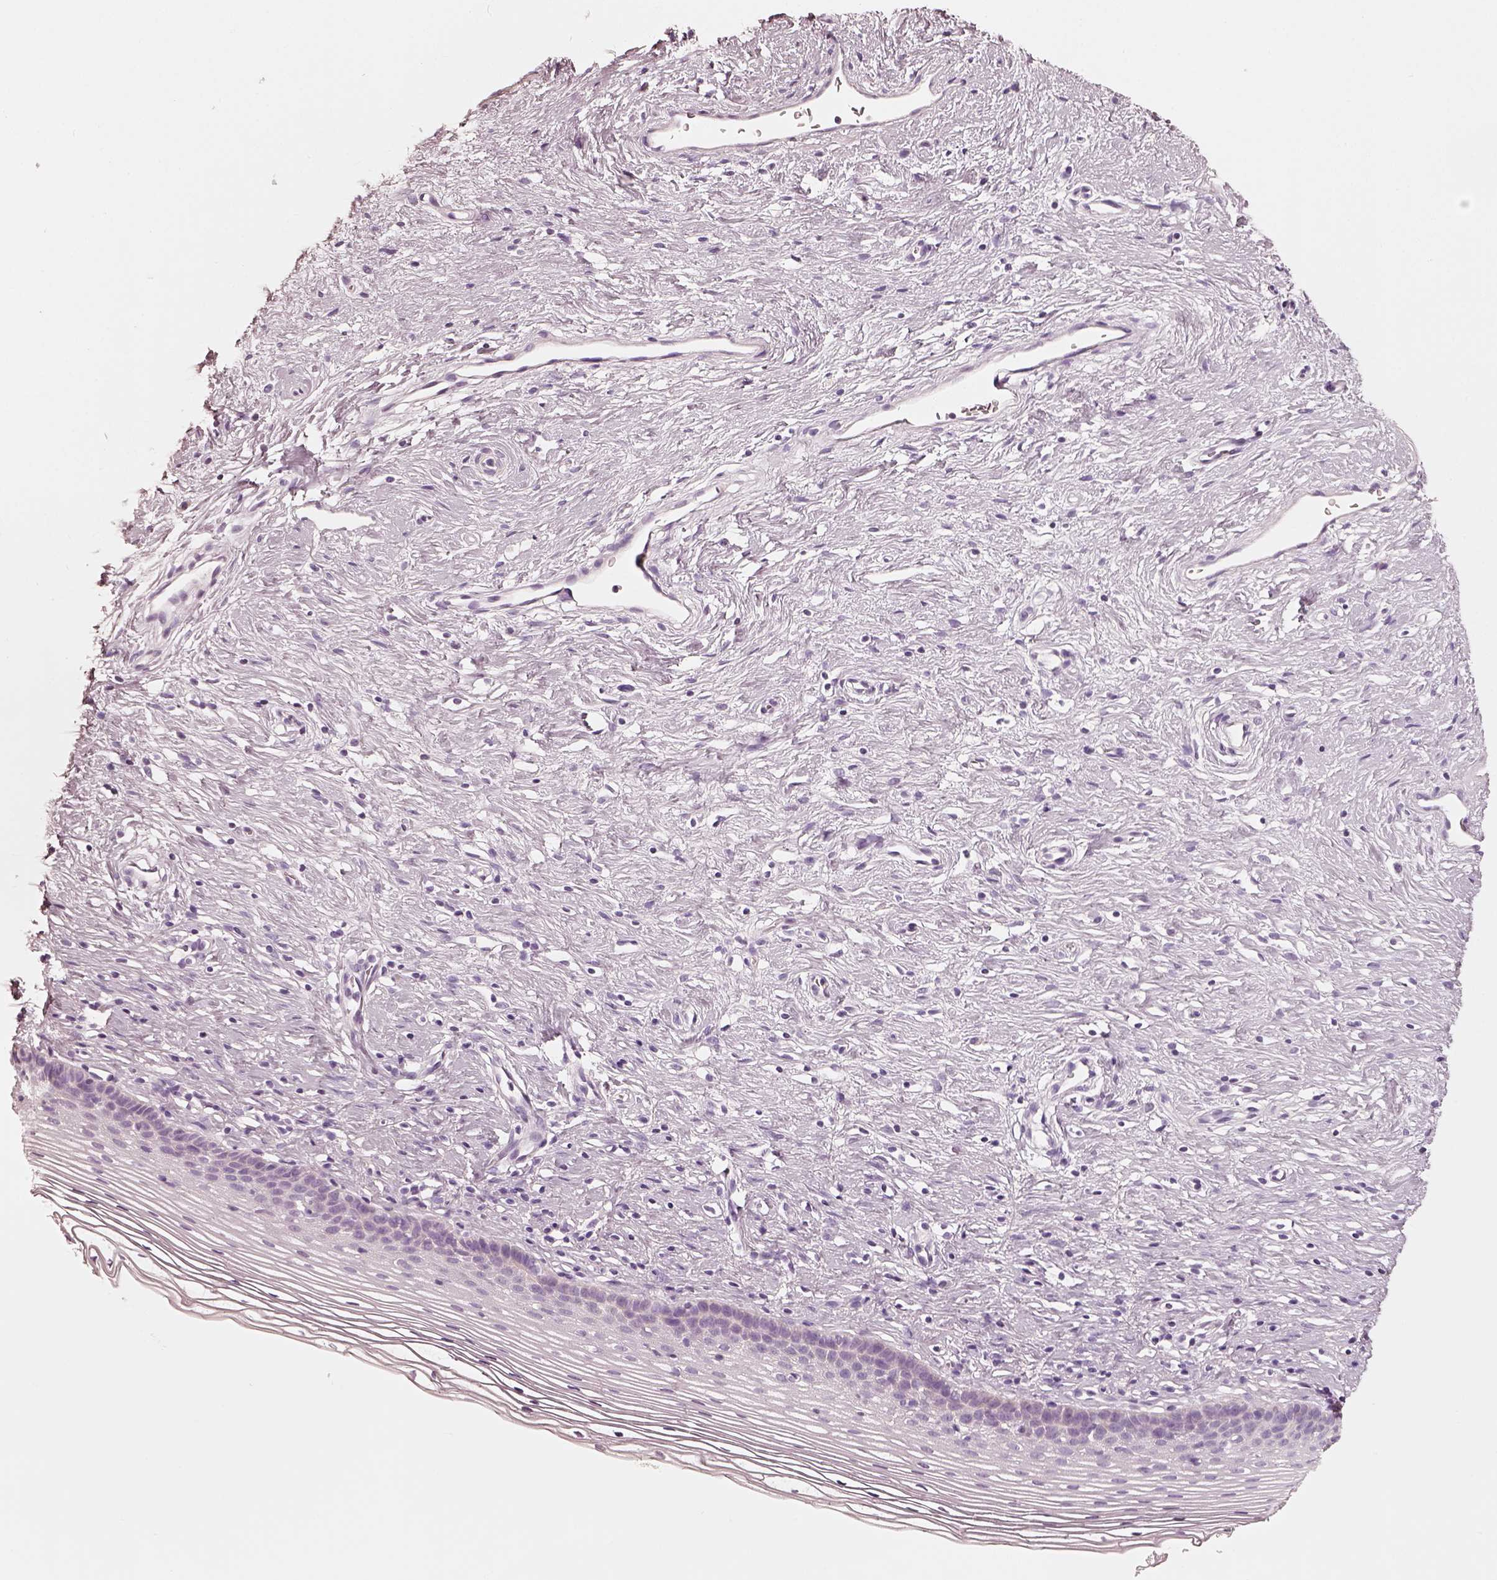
{"staining": {"intensity": "negative", "quantity": "none", "location": "none"}, "tissue": "cervix", "cell_type": "Glandular cells", "image_type": "normal", "snomed": [{"axis": "morphology", "description": "Normal tissue, NOS"}, {"axis": "topography", "description": "Cervix"}], "caption": "This is a histopathology image of IHC staining of benign cervix, which shows no staining in glandular cells. Brightfield microscopy of IHC stained with DAB (brown) and hematoxylin (blue), captured at high magnification.", "gene": "R3HDML", "patient": {"sex": "female", "age": 39}}